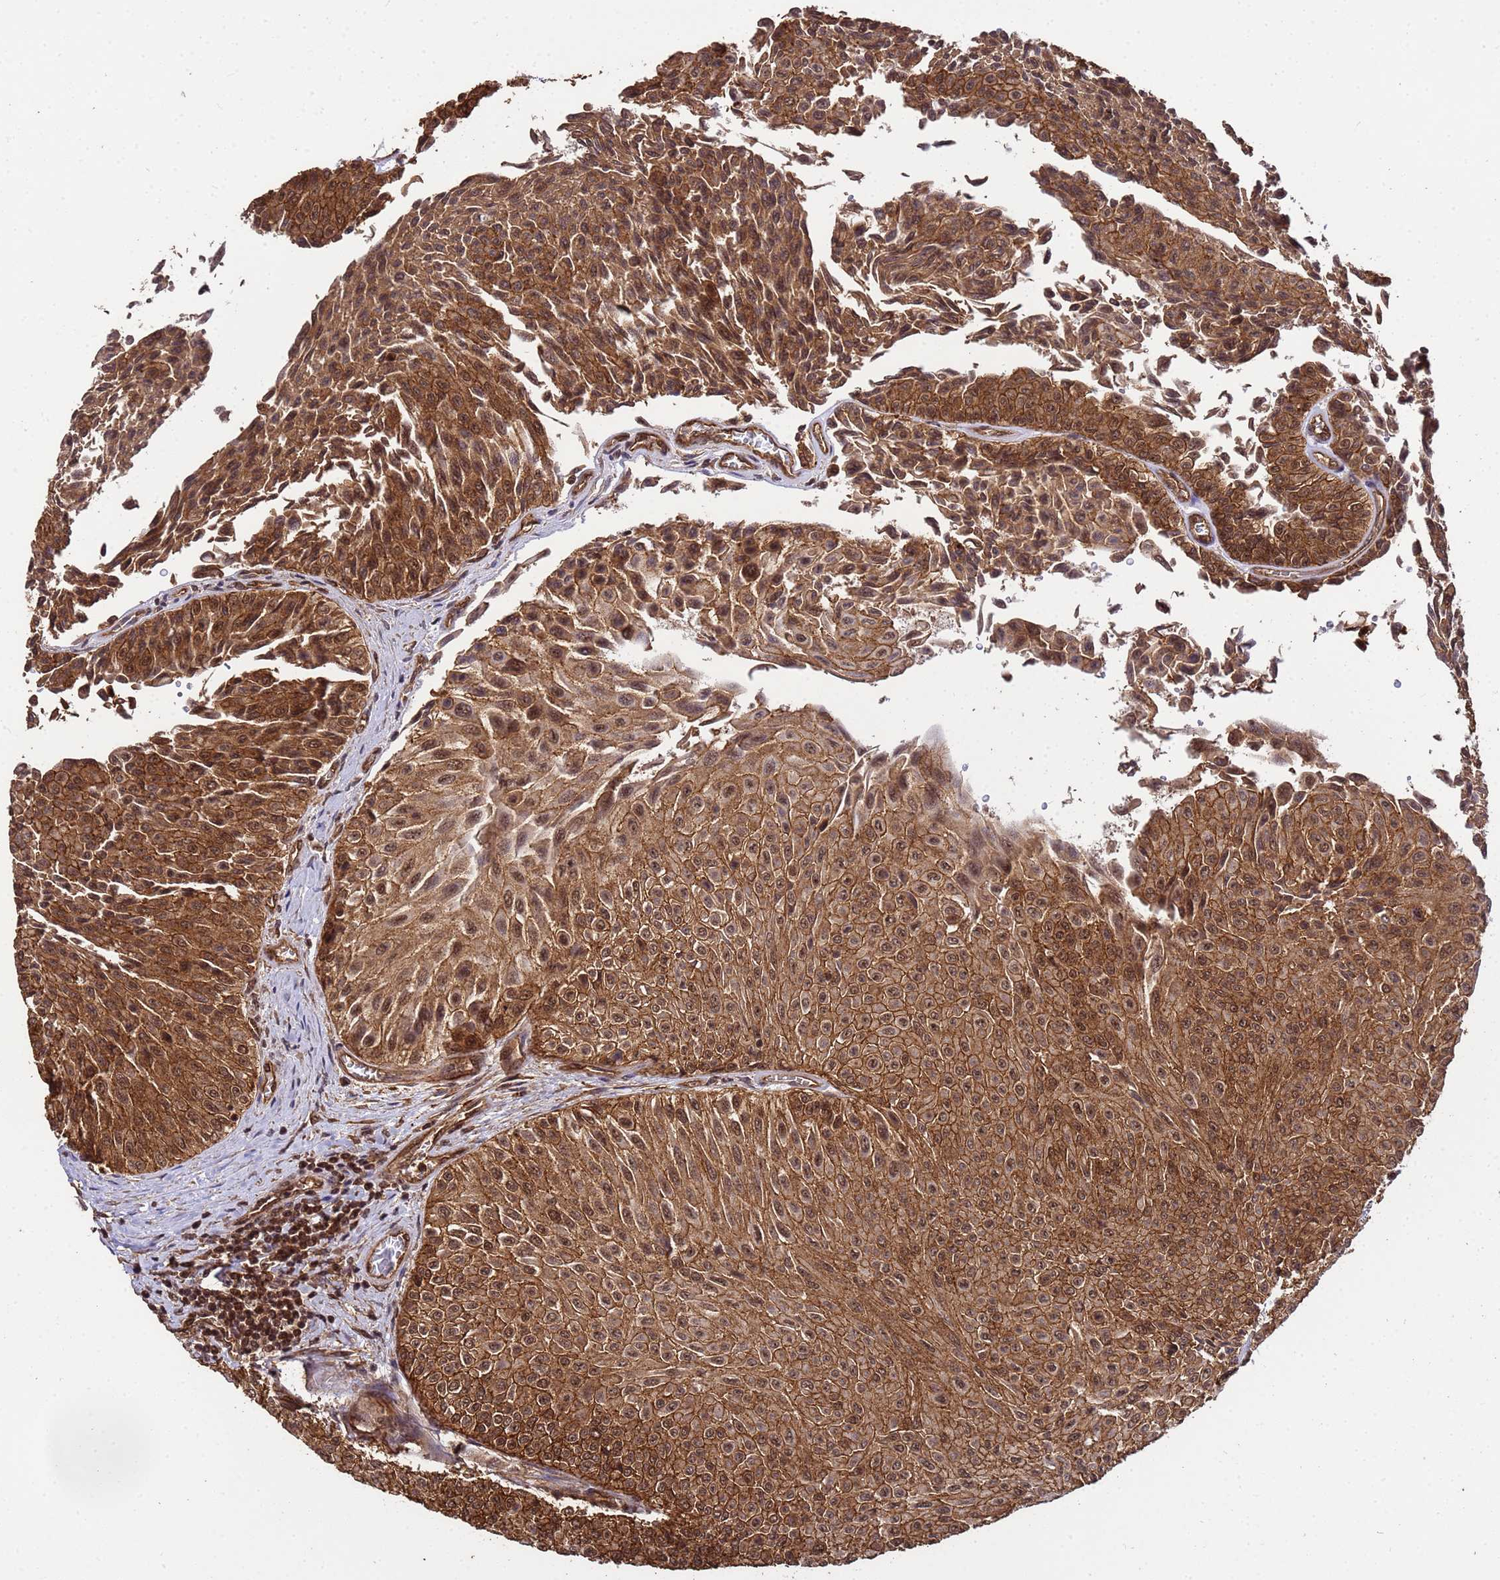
{"staining": {"intensity": "strong", "quantity": ">75%", "location": "cytoplasmic/membranous,nuclear"}, "tissue": "urothelial cancer", "cell_type": "Tumor cells", "image_type": "cancer", "snomed": [{"axis": "morphology", "description": "Urothelial carcinoma, Low grade"}, {"axis": "topography", "description": "Urinary bladder"}], "caption": "Brown immunohistochemical staining in urothelial carcinoma (low-grade) reveals strong cytoplasmic/membranous and nuclear positivity in approximately >75% of tumor cells.", "gene": "SYF2", "patient": {"sex": "male", "age": 78}}